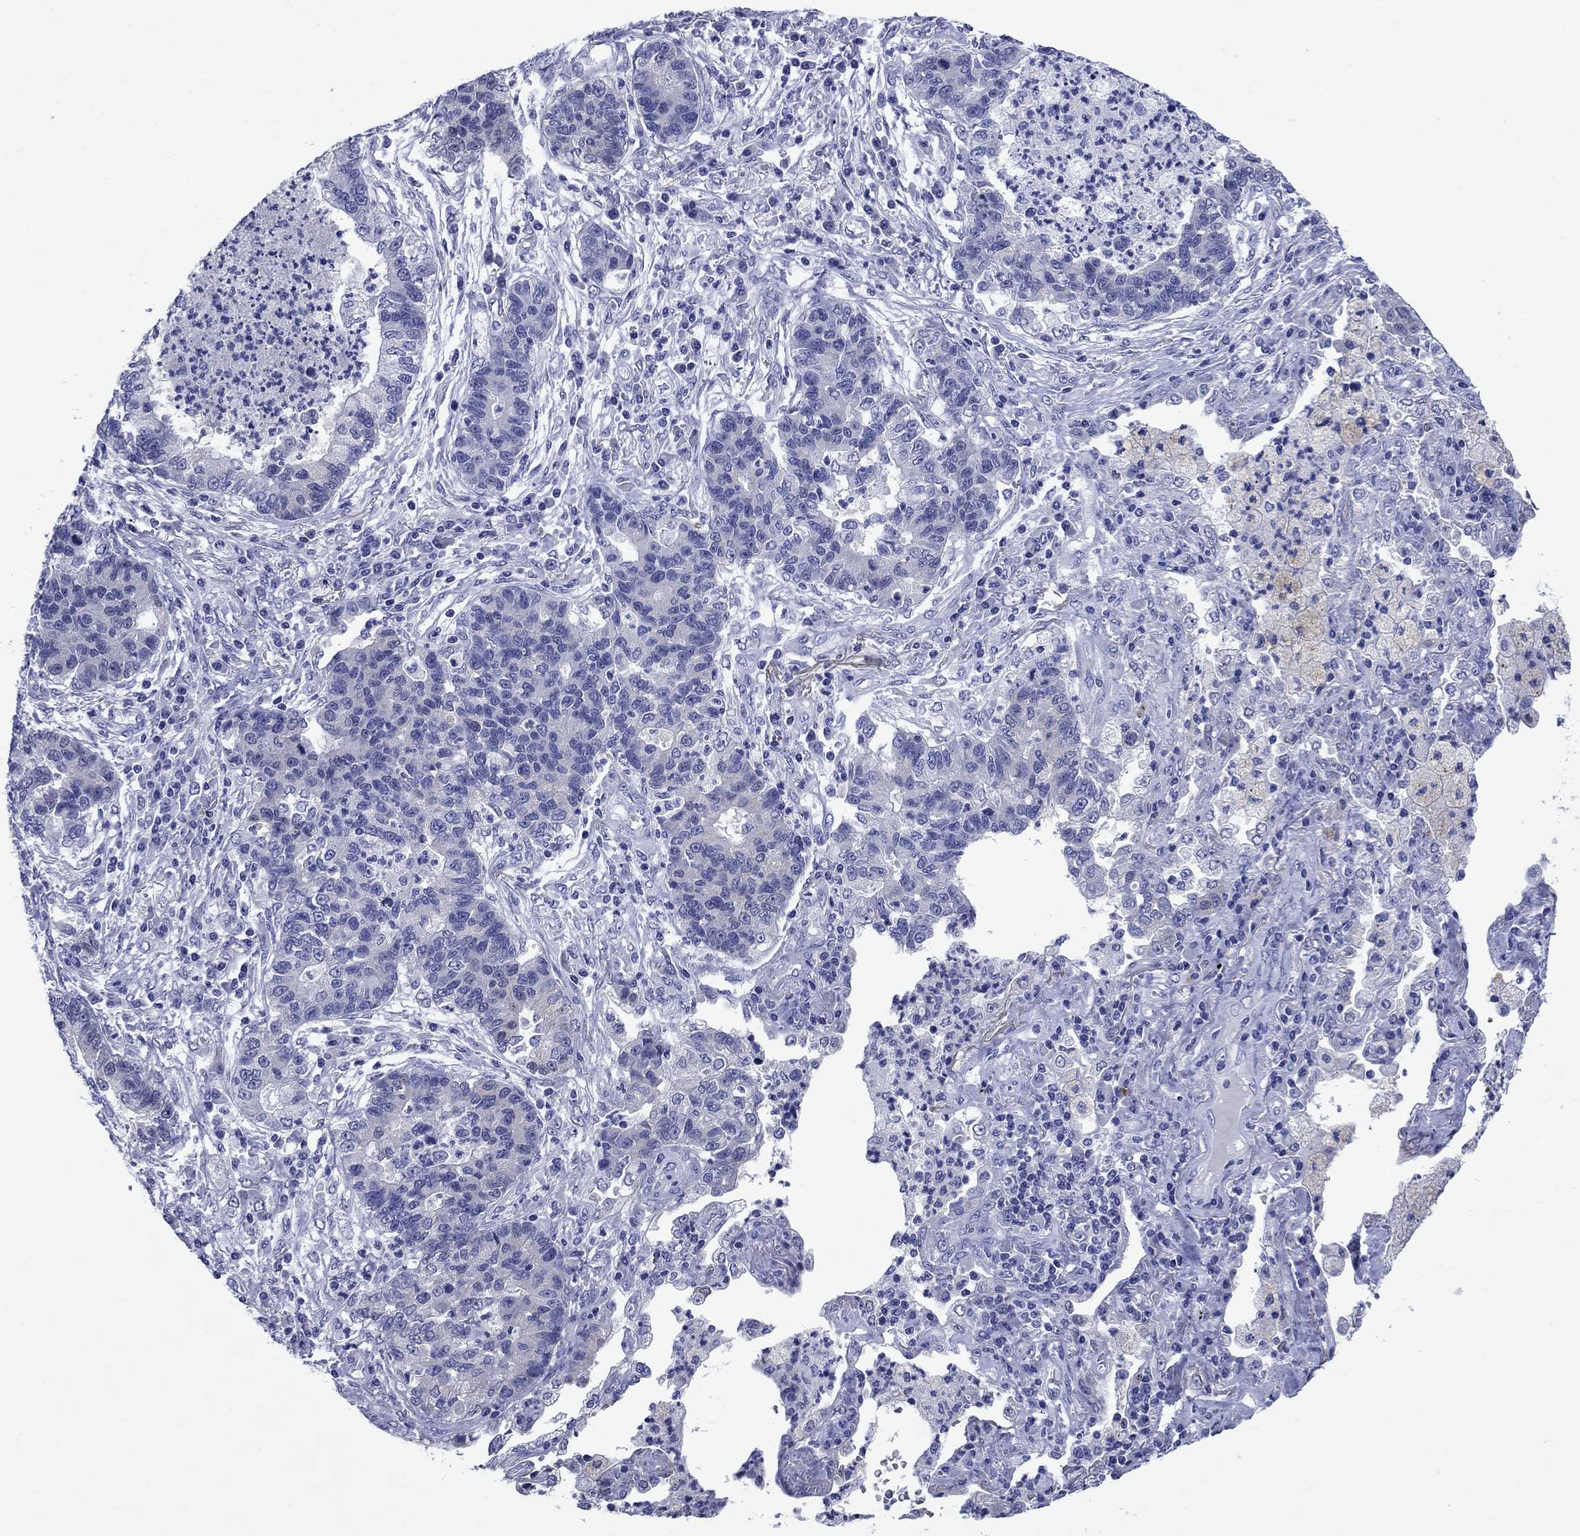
{"staining": {"intensity": "negative", "quantity": "none", "location": "none"}, "tissue": "lung cancer", "cell_type": "Tumor cells", "image_type": "cancer", "snomed": [{"axis": "morphology", "description": "Adenocarcinoma, NOS"}, {"axis": "topography", "description": "Lung"}], "caption": "There is no significant expression in tumor cells of lung cancer (adenocarcinoma). The staining was performed using DAB (3,3'-diaminobenzidine) to visualize the protein expression in brown, while the nuclei were stained in blue with hematoxylin (Magnification: 20x).", "gene": "SULT2B1", "patient": {"sex": "female", "age": 57}}